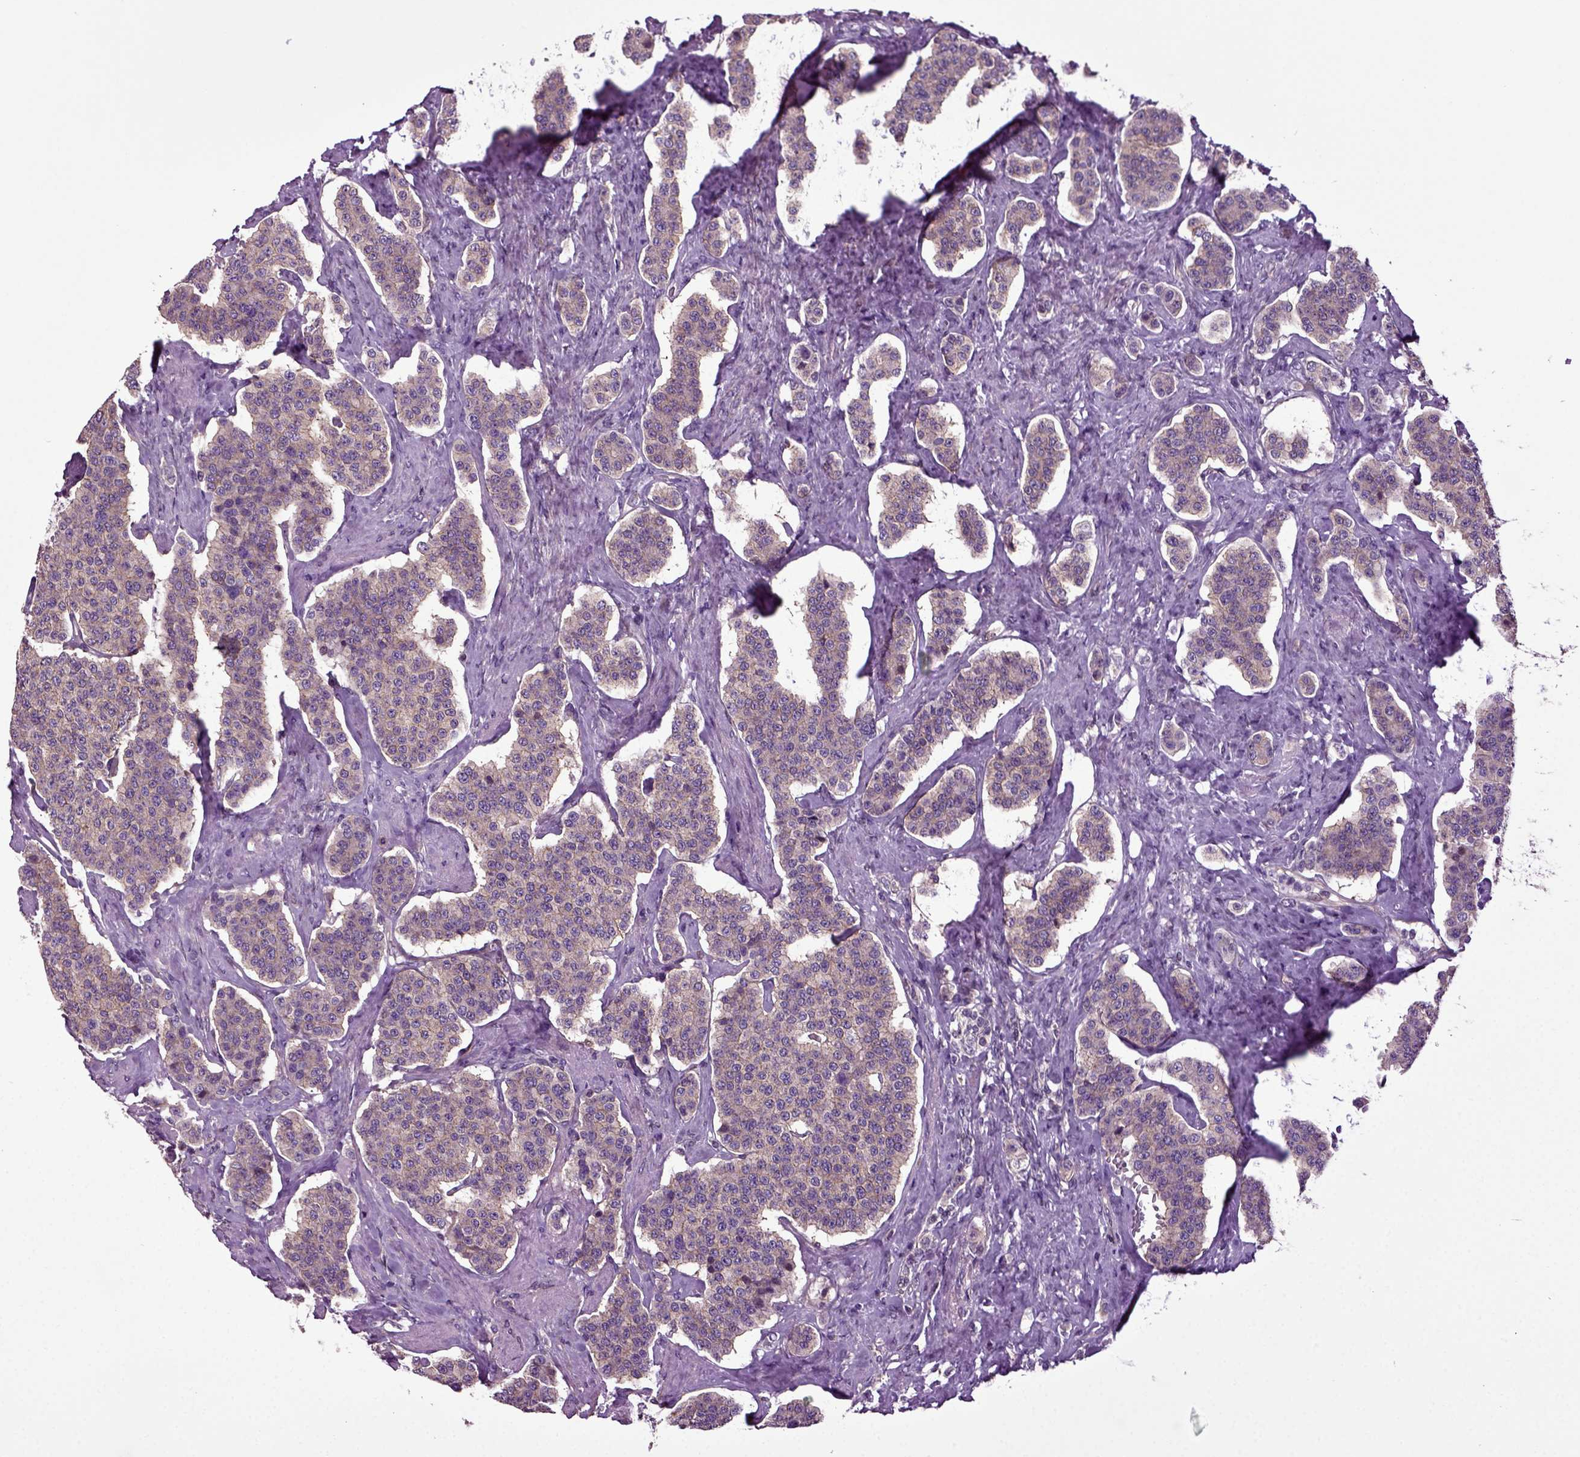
{"staining": {"intensity": "weak", "quantity": ">75%", "location": "cytoplasmic/membranous"}, "tissue": "carcinoid", "cell_type": "Tumor cells", "image_type": "cancer", "snomed": [{"axis": "morphology", "description": "Carcinoid, malignant, NOS"}, {"axis": "topography", "description": "Small intestine"}], "caption": "Protein staining exhibits weak cytoplasmic/membranous staining in about >75% of tumor cells in carcinoid. (DAB (3,3'-diaminobenzidine) IHC with brightfield microscopy, high magnification).", "gene": "HAGHL", "patient": {"sex": "female", "age": 58}}